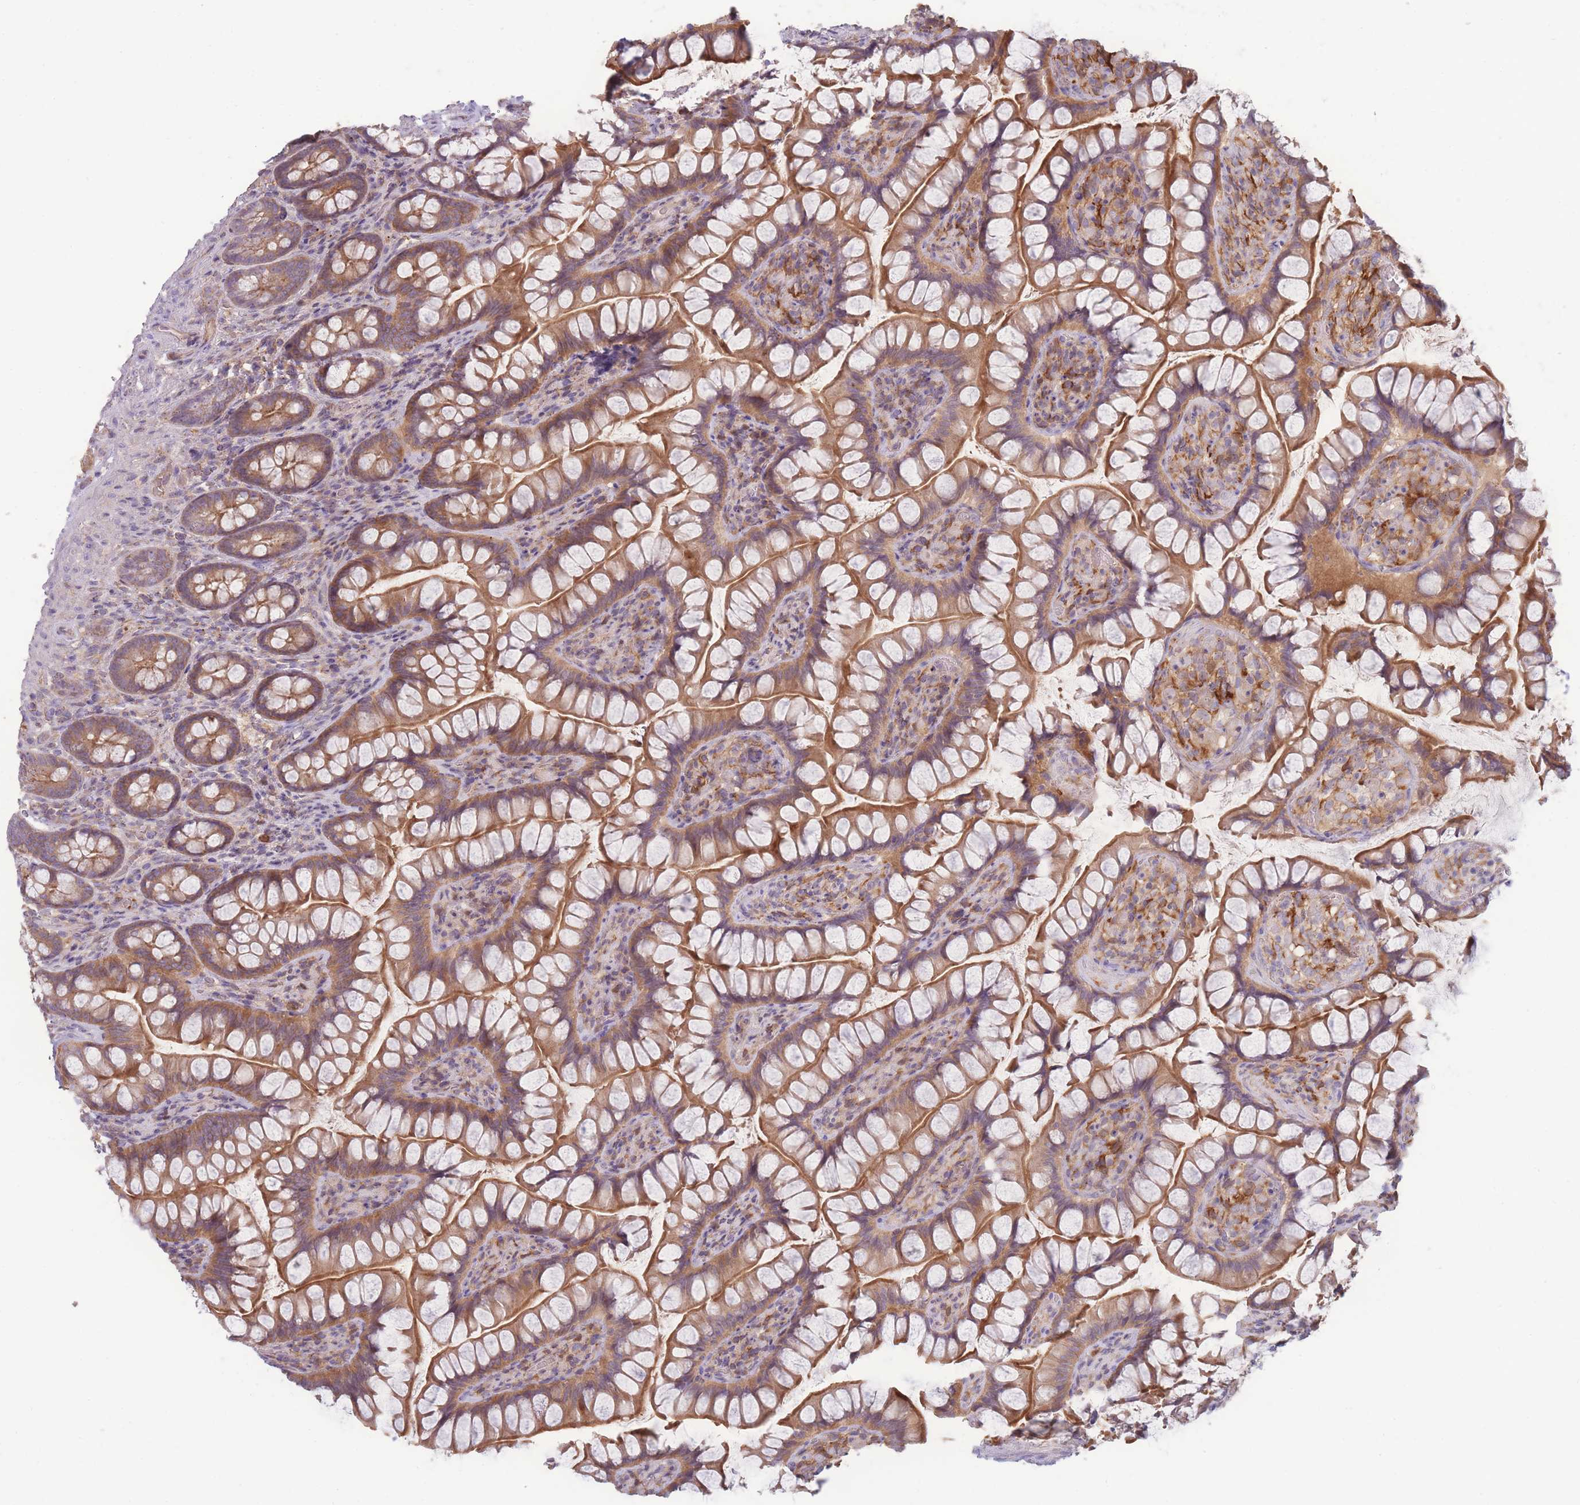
{"staining": {"intensity": "moderate", "quantity": ">75%", "location": "cytoplasmic/membranous"}, "tissue": "small intestine", "cell_type": "Glandular cells", "image_type": "normal", "snomed": [{"axis": "morphology", "description": "Normal tissue, NOS"}, {"axis": "topography", "description": "Small intestine"}], "caption": "Brown immunohistochemical staining in unremarkable small intestine demonstrates moderate cytoplasmic/membranous staining in approximately >75% of glandular cells.", "gene": "STEAP3", "patient": {"sex": "male", "age": 70}}